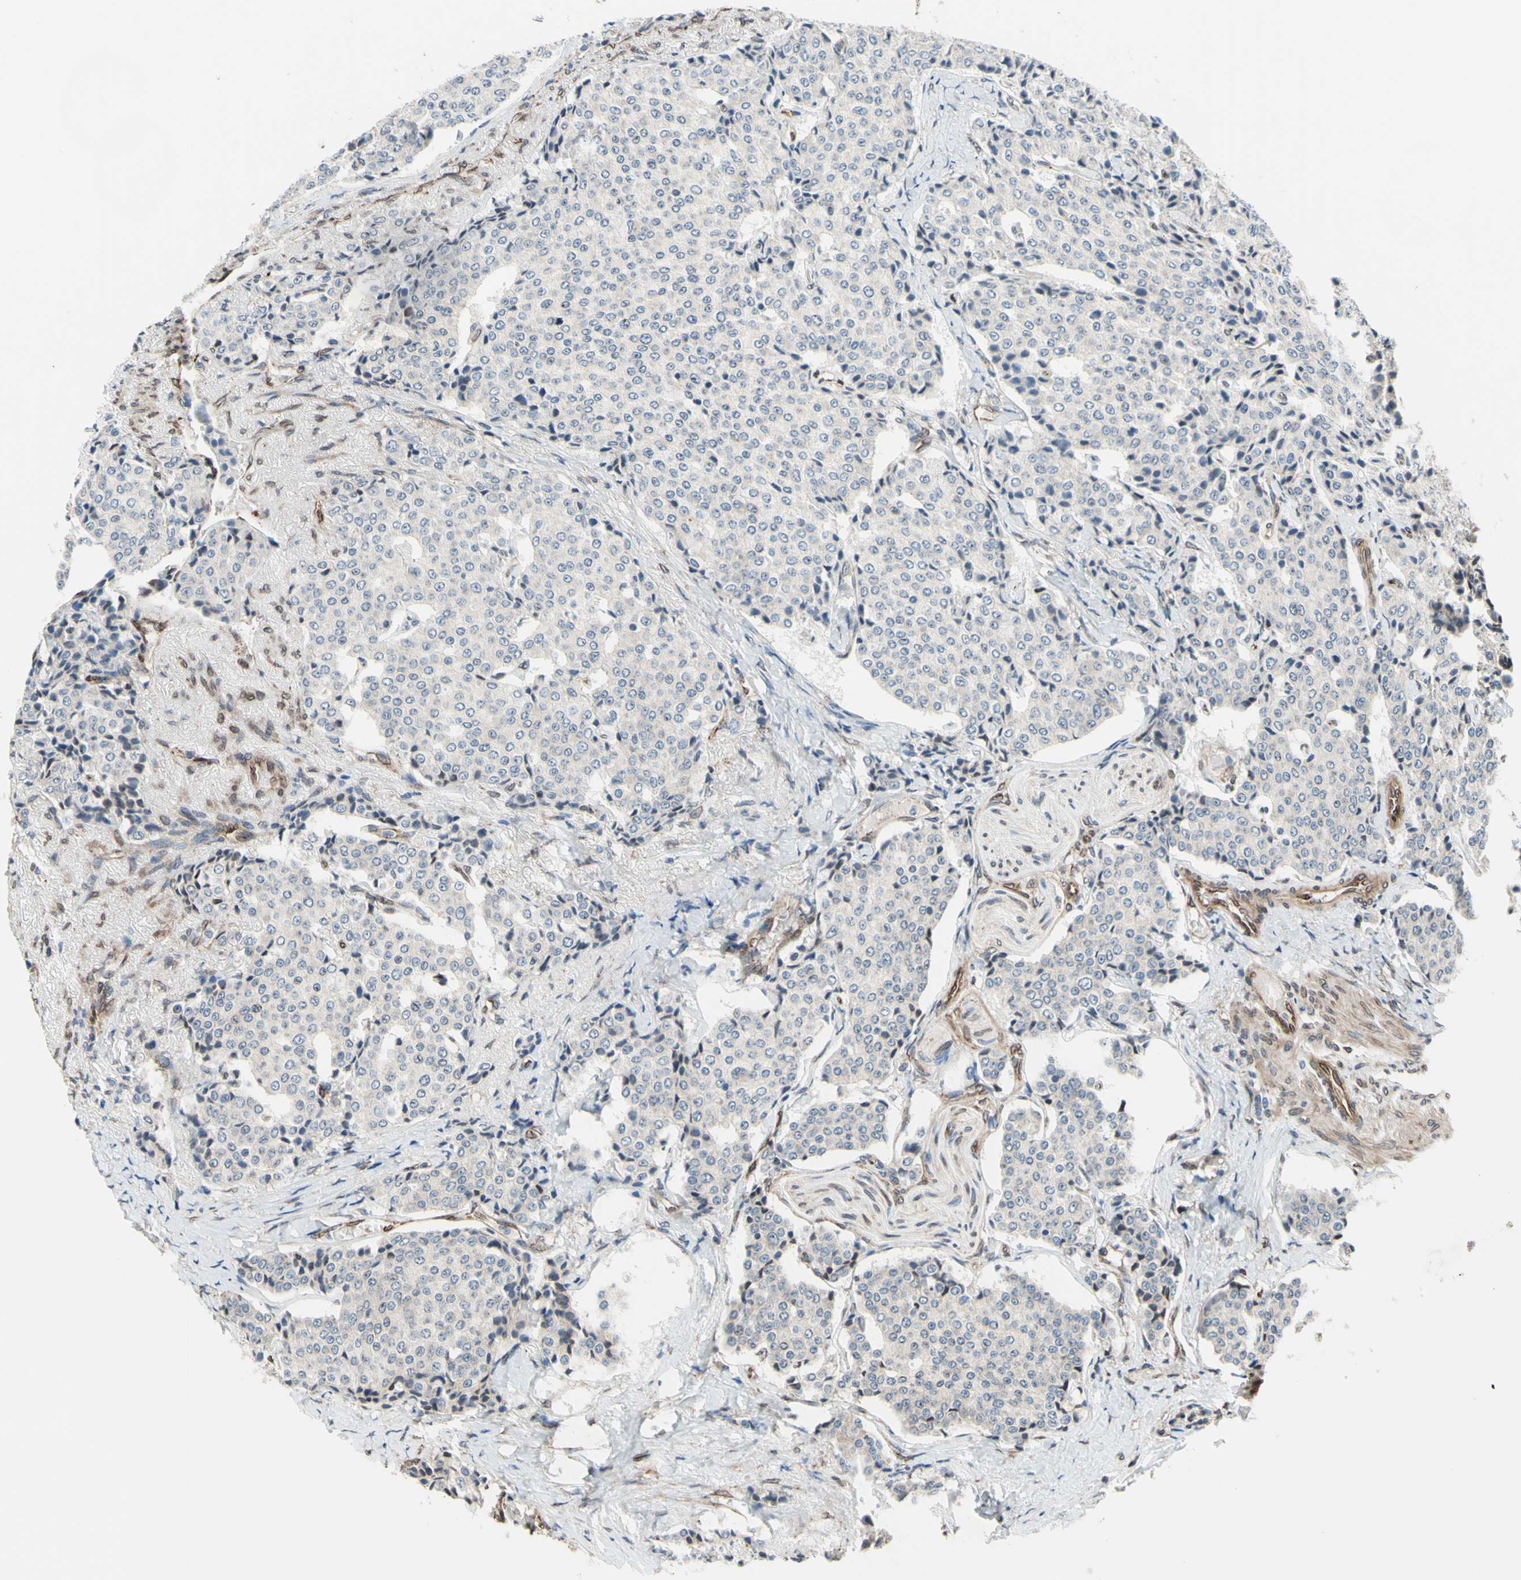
{"staining": {"intensity": "weak", "quantity": "<25%", "location": "cytoplasmic/membranous"}, "tissue": "carcinoid", "cell_type": "Tumor cells", "image_type": "cancer", "snomed": [{"axis": "morphology", "description": "Carcinoid, malignant, NOS"}, {"axis": "topography", "description": "Colon"}], "caption": "This image is of carcinoid stained with immunohistochemistry to label a protein in brown with the nuclei are counter-stained blue. There is no positivity in tumor cells.", "gene": "TRAF2", "patient": {"sex": "female", "age": 61}}